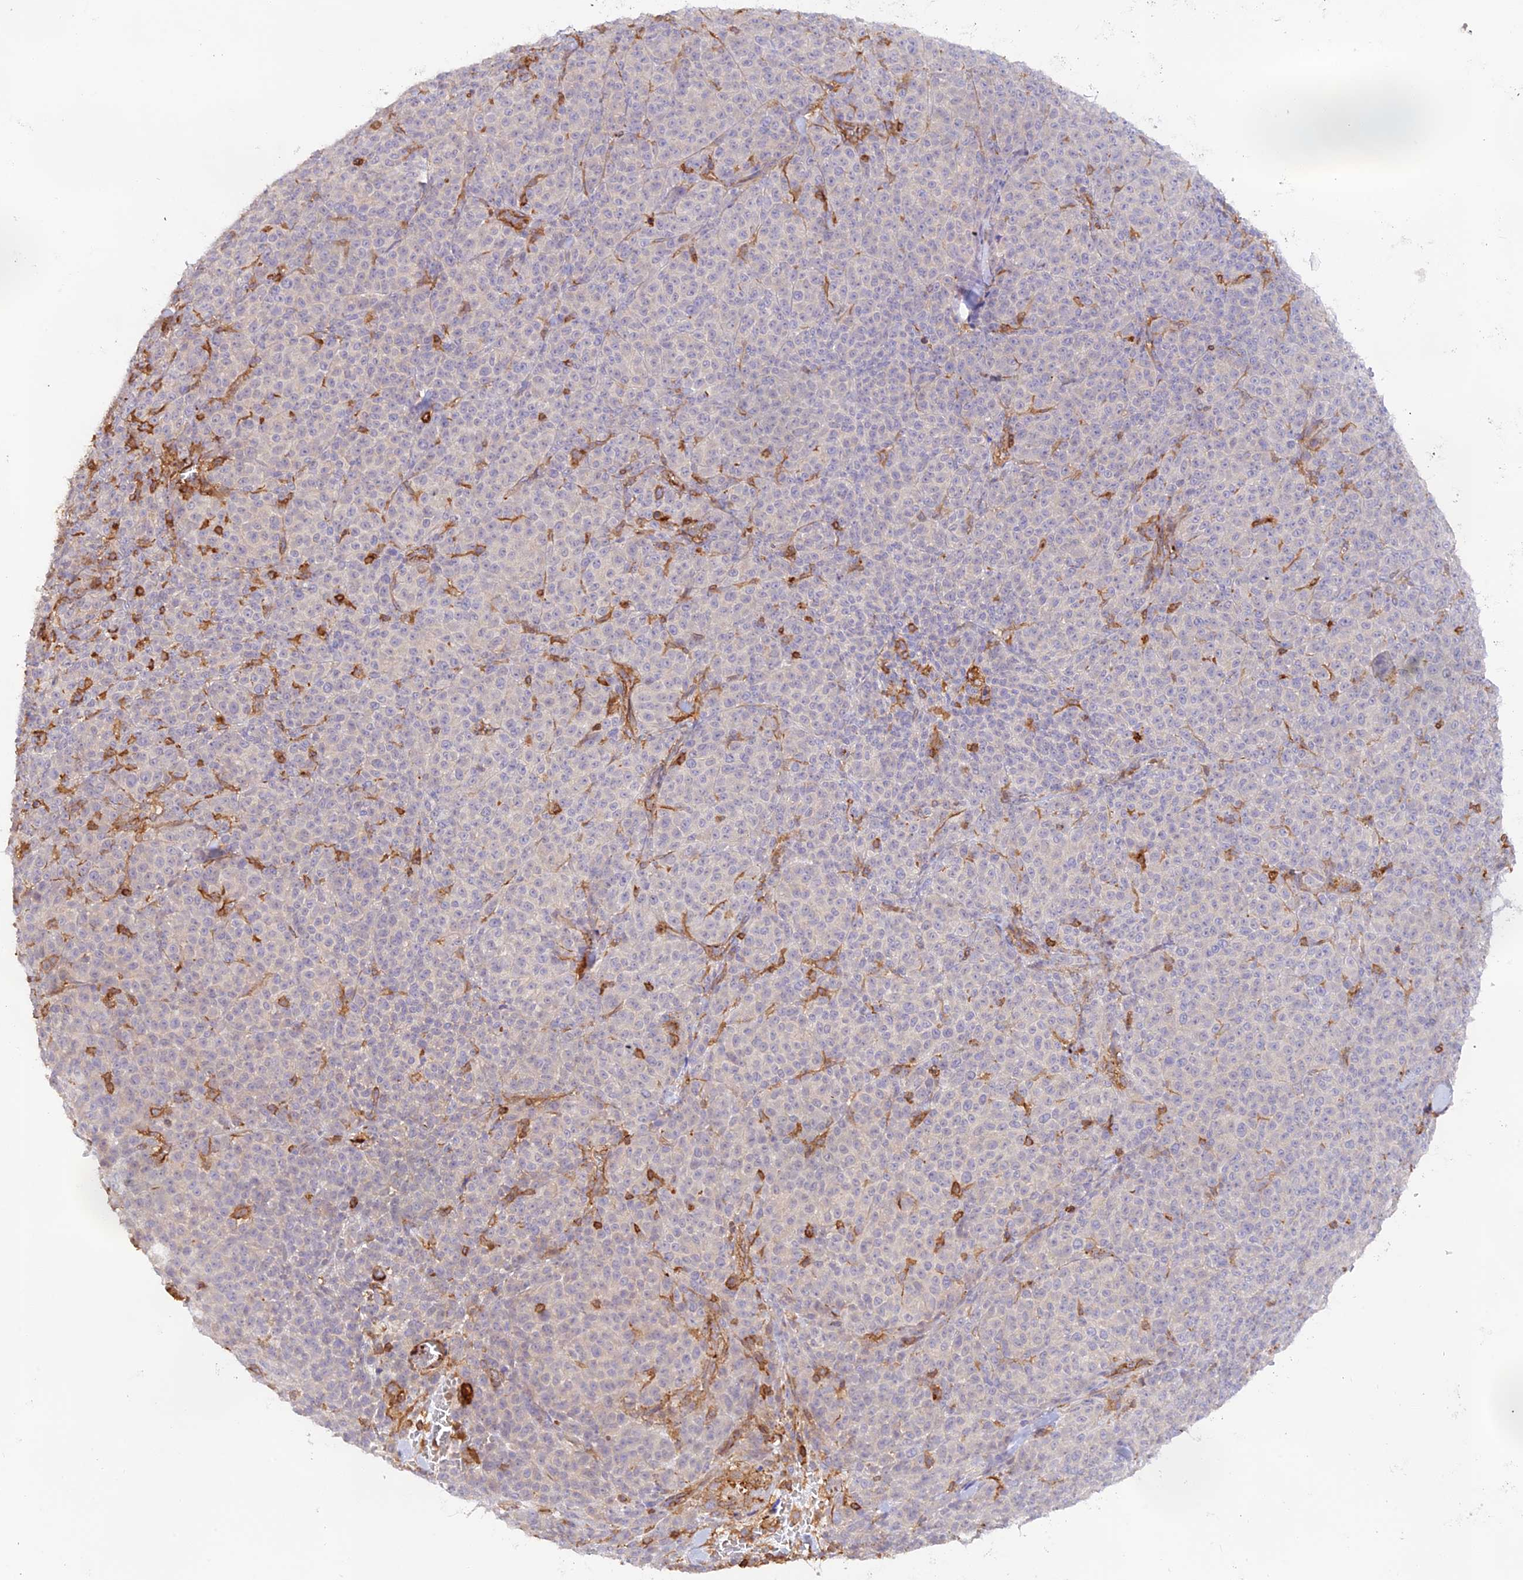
{"staining": {"intensity": "negative", "quantity": "none", "location": "none"}, "tissue": "melanoma", "cell_type": "Tumor cells", "image_type": "cancer", "snomed": [{"axis": "morphology", "description": "Normal tissue, NOS"}, {"axis": "morphology", "description": "Malignant melanoma, NOS"}, {"axis": "topography", "description": "Skin"}], "caption": "High magnification brightfield microscopy of malignant melanoma stained with DAB (brown) and counterstained with hematoxylin (blue): tumor cells show no significant staining. Brightfield microscopy of IHC stained with DAB (3,3'-diaminobenzidine) (brown) and hematoxylin (blue), captured at high magnification.", "gene": "DENND1C", "patient": {"sex": "female", "age": 34}}